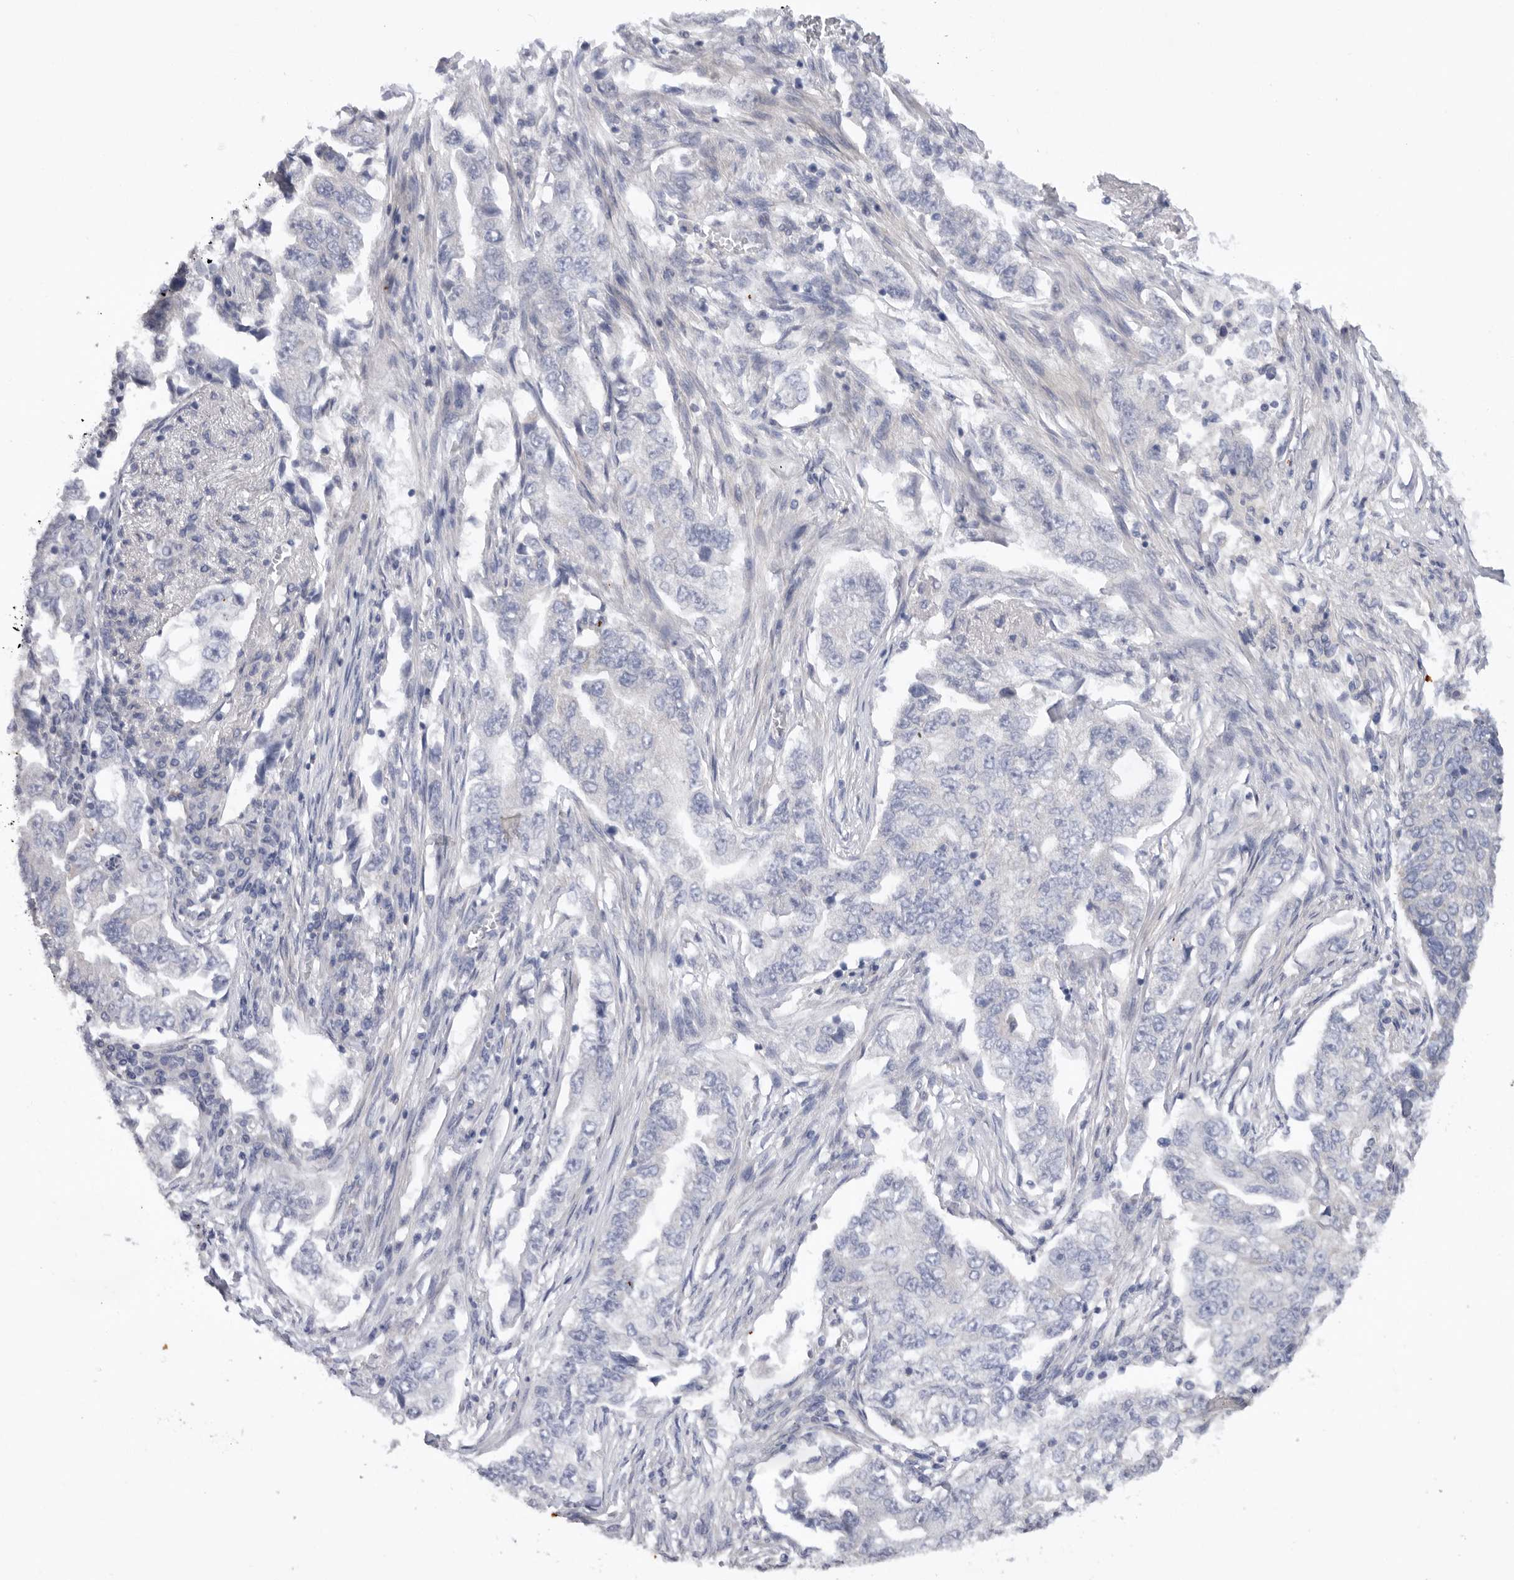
{"staining": {"intensity": "weak", "quantity": "25%-75%", "location": "cytoplasmic/membranous"}, "tissue": "lung cancer", "cell_type": "Tumor cells", "image_type": "cancer", "snomed": [{"axis": "morphology", "description": "Adenocarcinoma, NOS"}, {"axis": "topography", "description": "Lung"}], "caption": "High-power microscopy captured an IHC photomicrograph of adenocarcinoma (lung), revealing weak cytoplasmic/membranous staining in approximately 25%-75% of tumor cells.", "gene": "MTFR1L", "patient": {"sex": "female", "age": 51}}